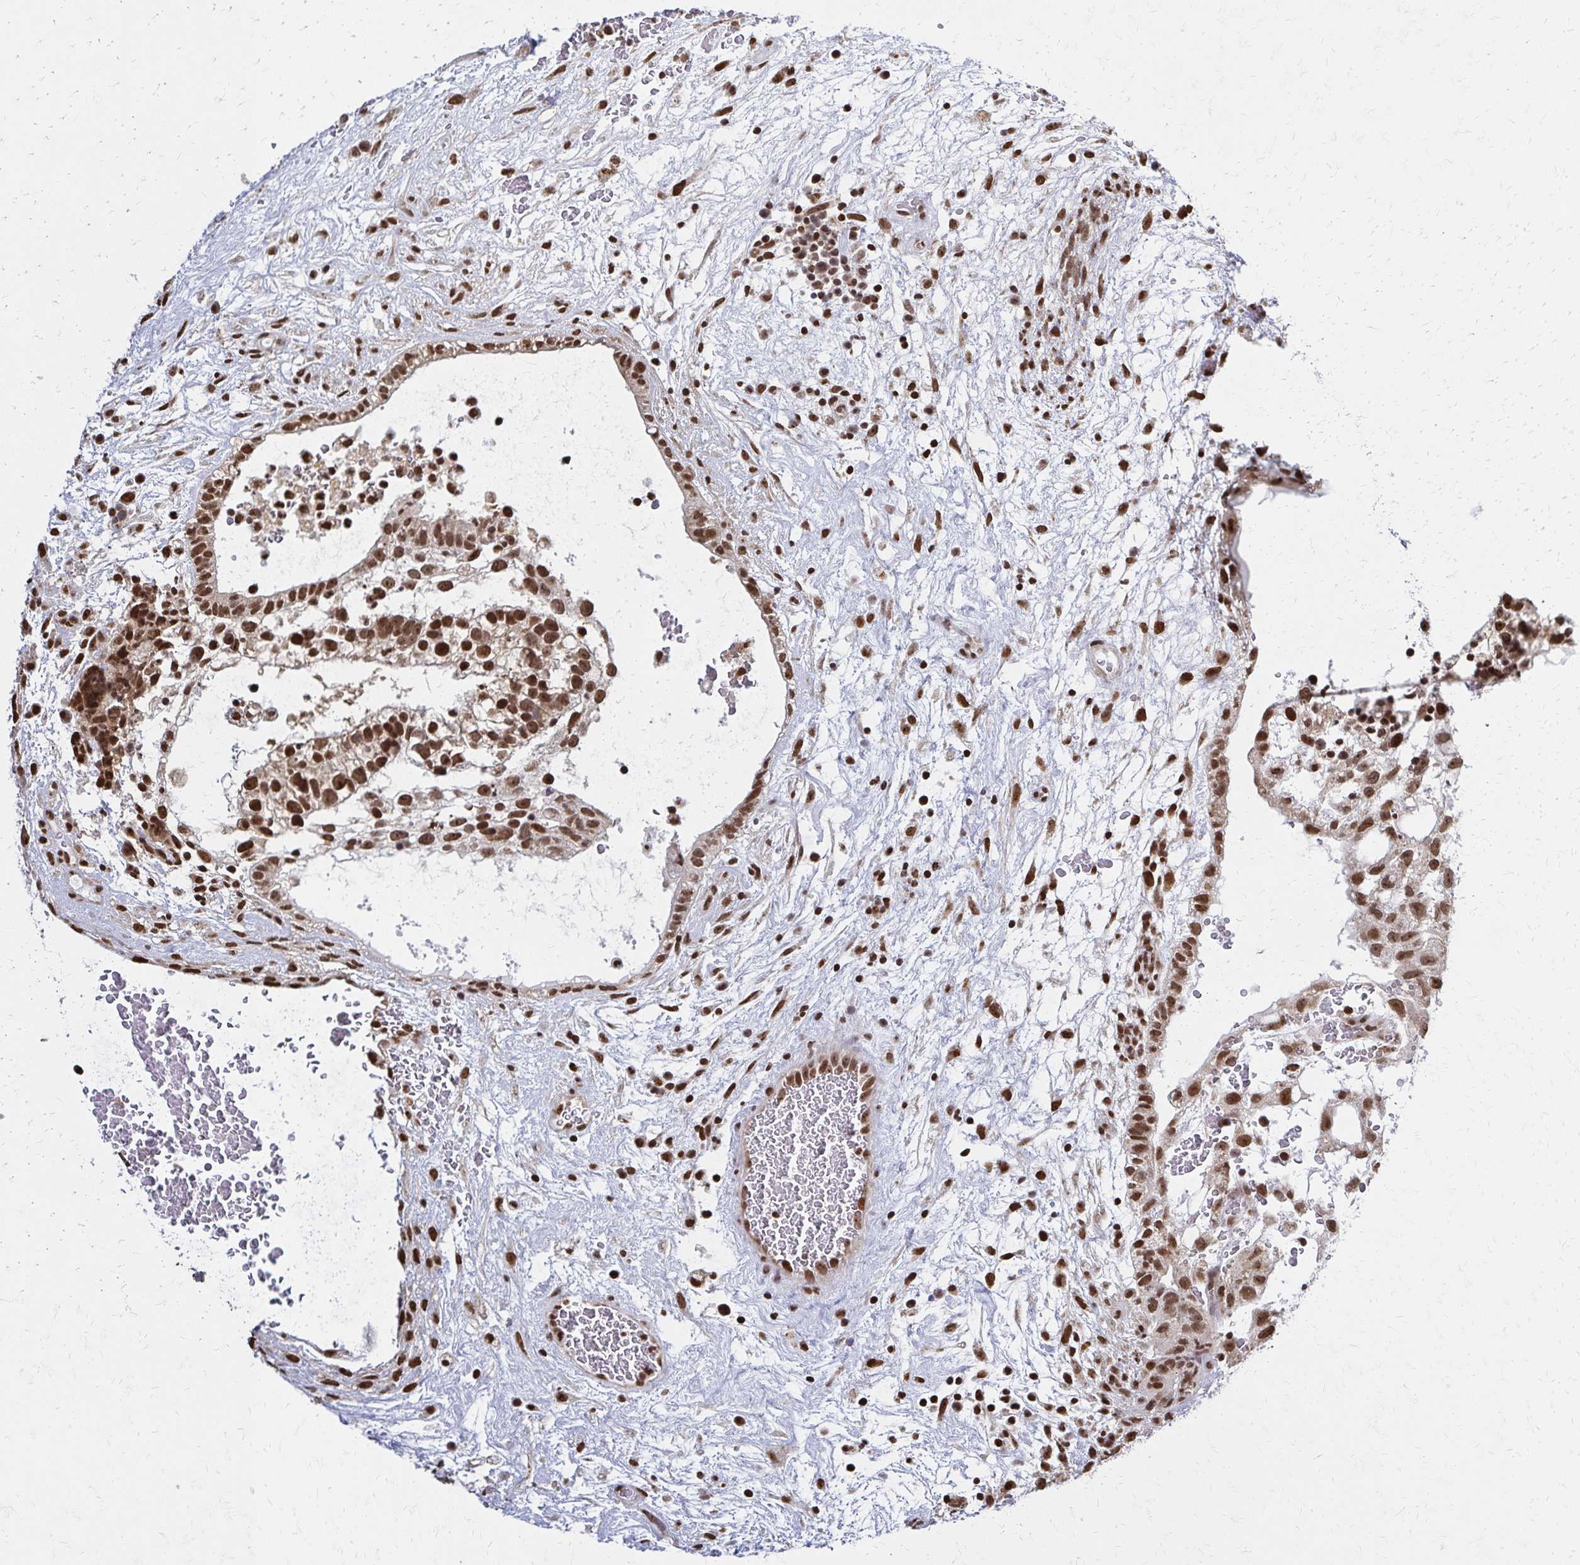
{"staining": {"intensity": "moderate", "quantity": ">75%", "location": "nuclear"}, "tissue": "testis cancer", "cell_type": "Tumor cells", "image_type": "cancer", "snomed": [{"axis": "morphology", "description": "Normal tissue, NOS"}, {"axis": "morphology", "description": "Carcinoma, Embryonal, NOS"}, {"axis": "topography", "description": "Testis"}], "caption": "Brown immunohistochemical staining in testis cancer shows moderate nuclear expression in approximately >75% of tumor cells. (brown staining indicates protein expression, while blue staining denotes nuclei).", "gene": "HOXA9", "patient": {"sex": "male", "age": 32}}